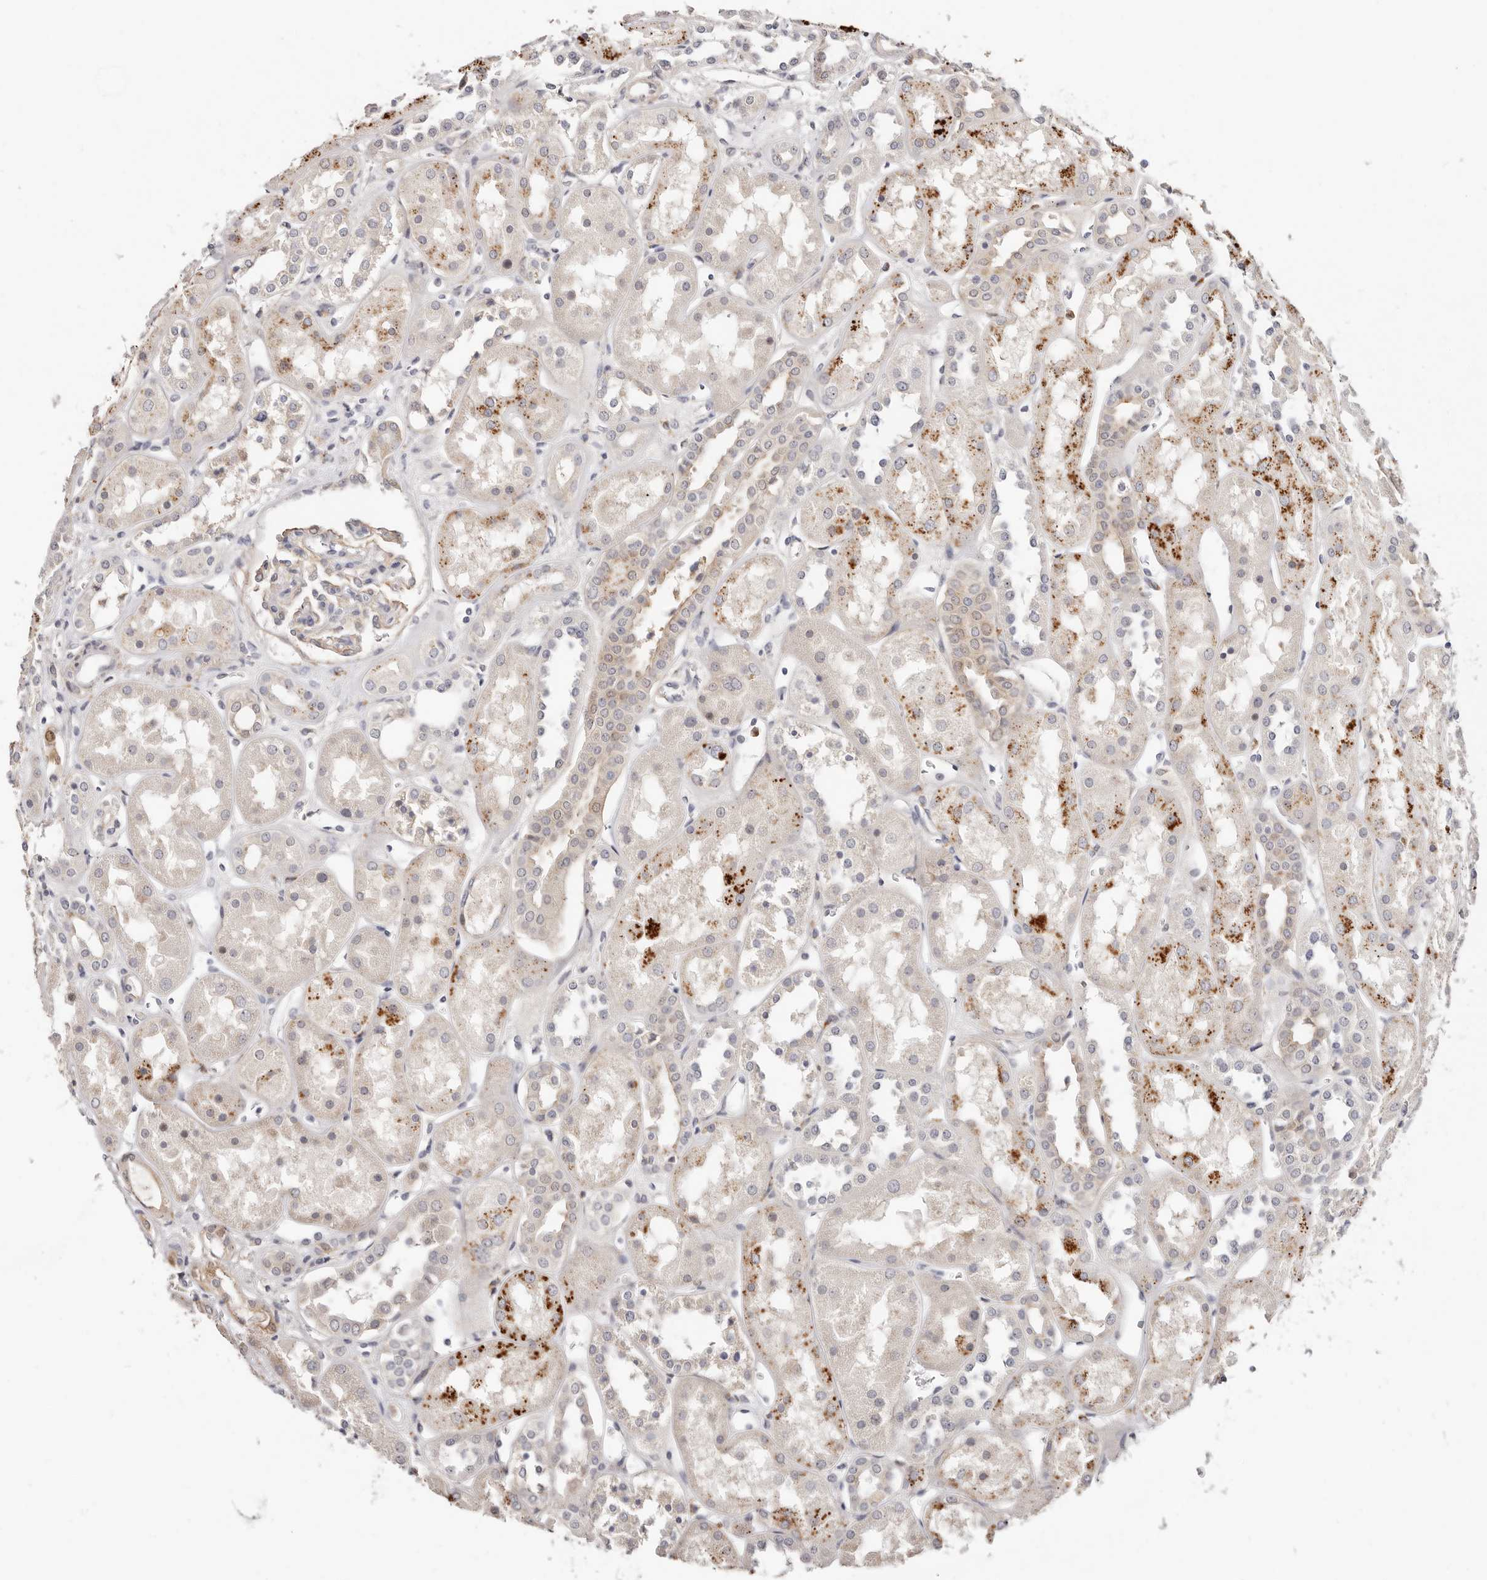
{"staining": {"intensity": "weak", "quantity": "<25%", "location": "cytoplasmic/membranous"}, "tissue": "kidney", "cell_type": "Cells in glomeruli", "image_type": "normal", "snomed": [{"axis": "morphology", "description": "Normal tissue, NOS"}, {"axis": "topography", "description": "Kidney"}], "caption": "Kidney was stained to show a protein in brown. There is no significant positivity in cells in glomeruli.", "gene": "BCL2L15", "patient": {"sex": "male", "age": 70}}